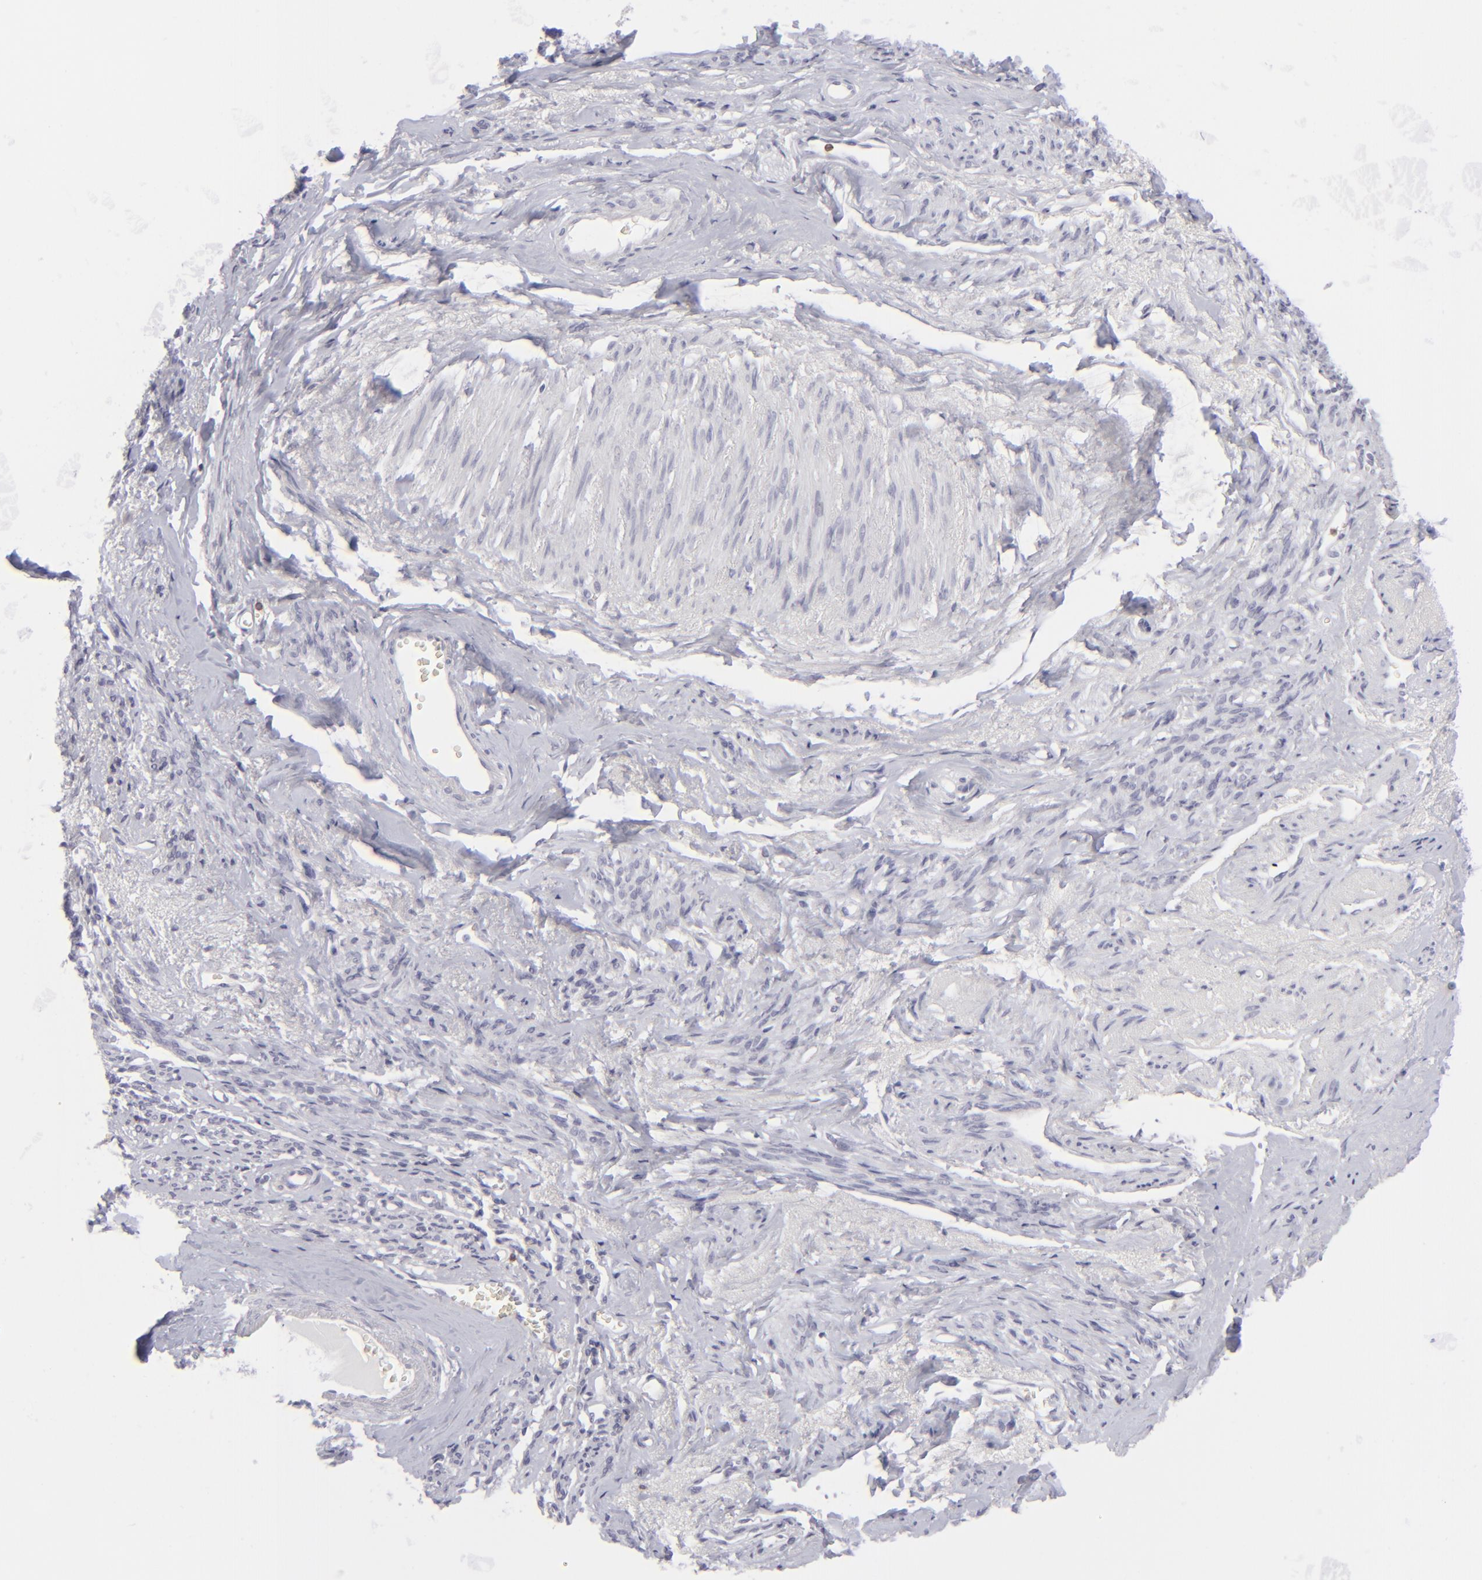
{"staining": {"intensity": "negative", "quantity": "none", "location": "none"}, "tissue": "endometrial cancer", "cell_type": "Tumor cells", "image_type": "cancer", "snomed": [{"axis": "morphology", "description": "Adenocarcinoma, NOS"}, {"axis": "topography", "description": "Endometrium"}], "caption": "The micrograph displays no significant staining in tumor cells of adenocarcinoma (endometrial).", "gene": "CD7", "patient": {"sex": "female", "age": 75}}